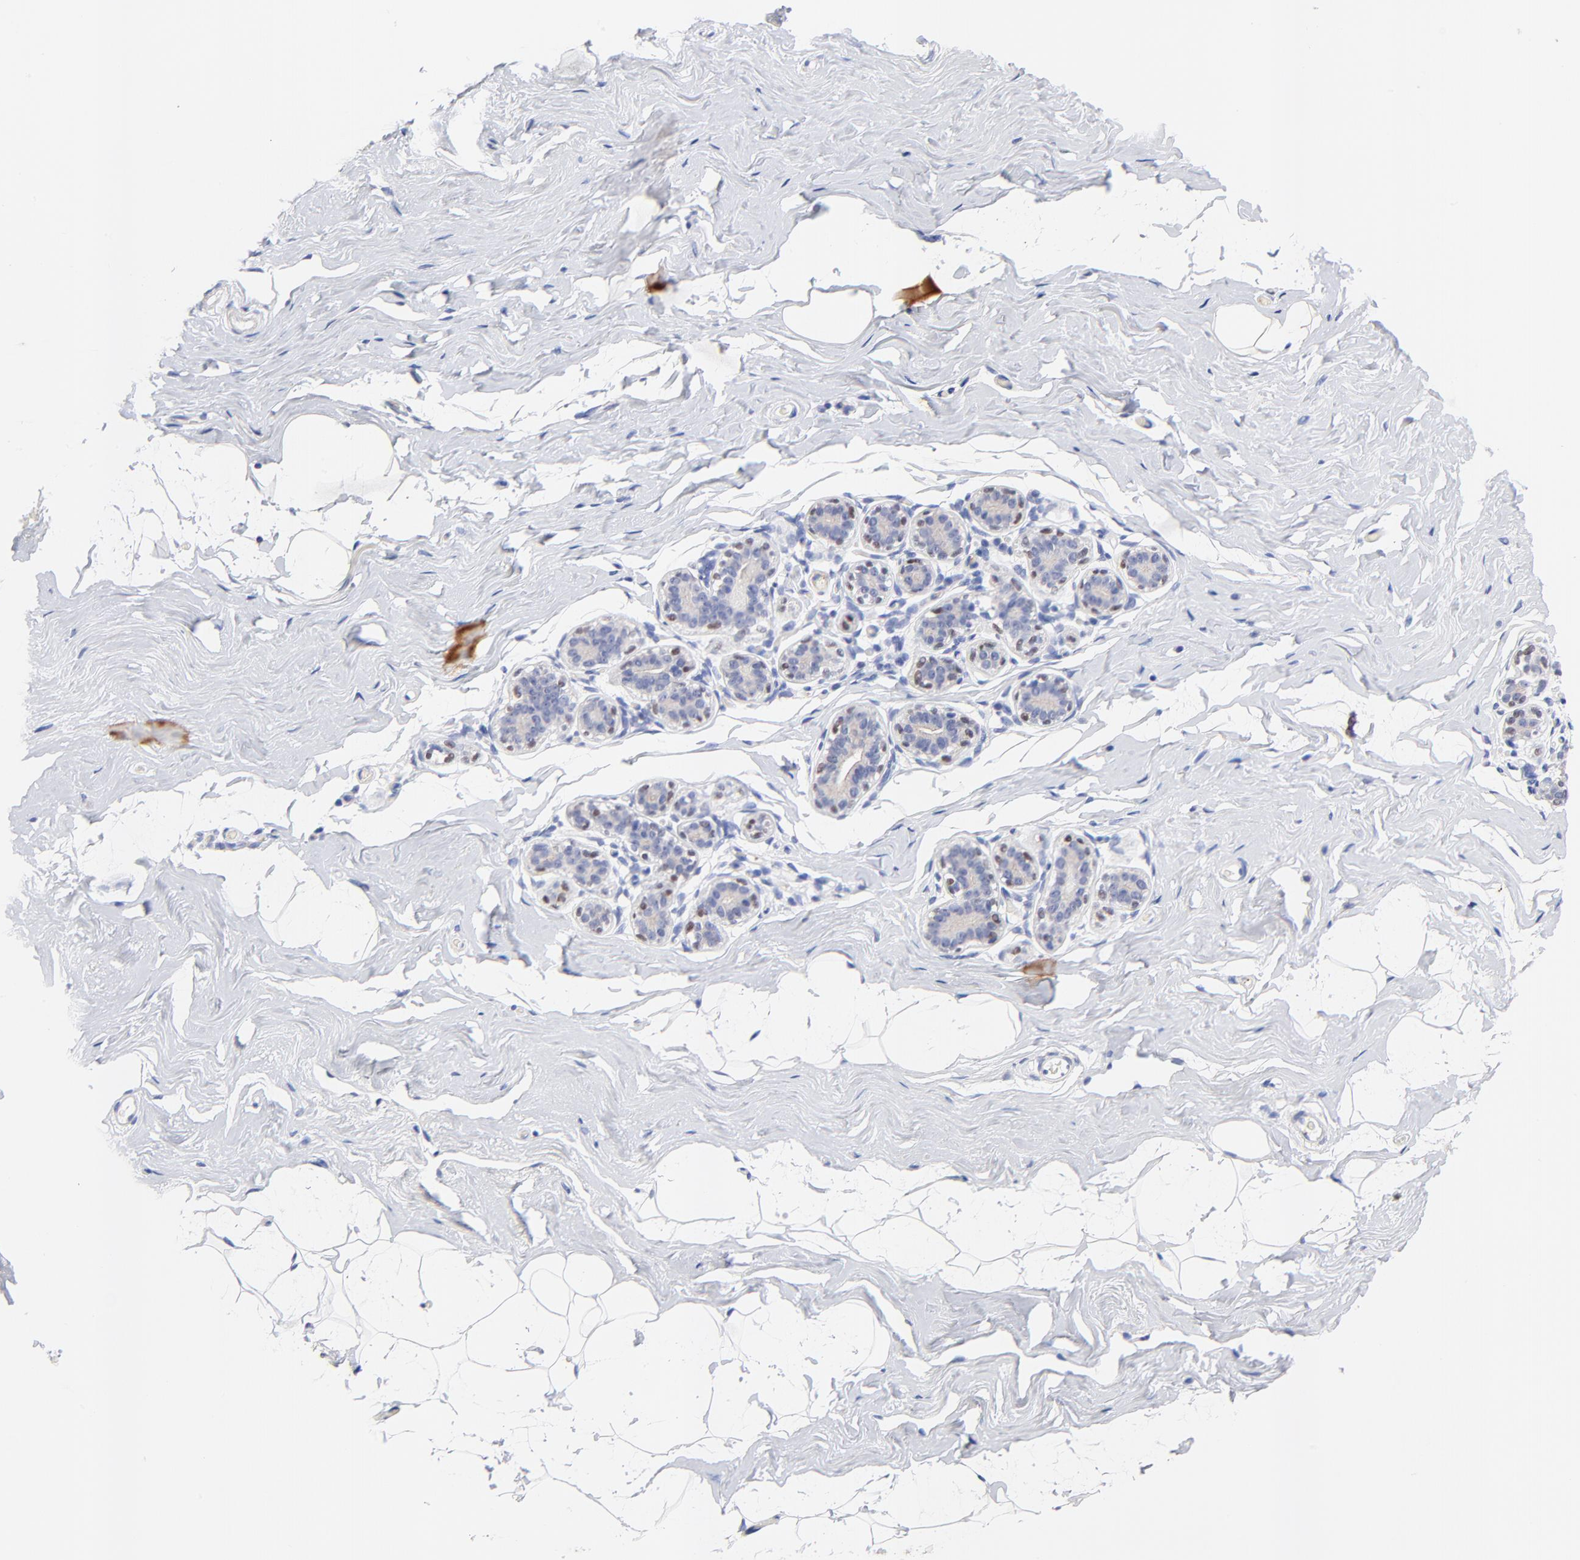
{"staining": {"intensity": "negative", "quantity": "none", "location": "none"}, "tissue": "breast", "cell_type": "Adipocytes", "image_type": "normal", "snomed": [{"axis": "morphology", "description": "Normal tissue, NOS"}, {"axis": "topography", "description": "Breast"}, {"axis": "topography", "description": "Soft tissue"}], "caption": "Adipocytes show no significant positivity in benign breast.", "gene": "FAM117B", "patient": {"sex": "female", "age": 75}}